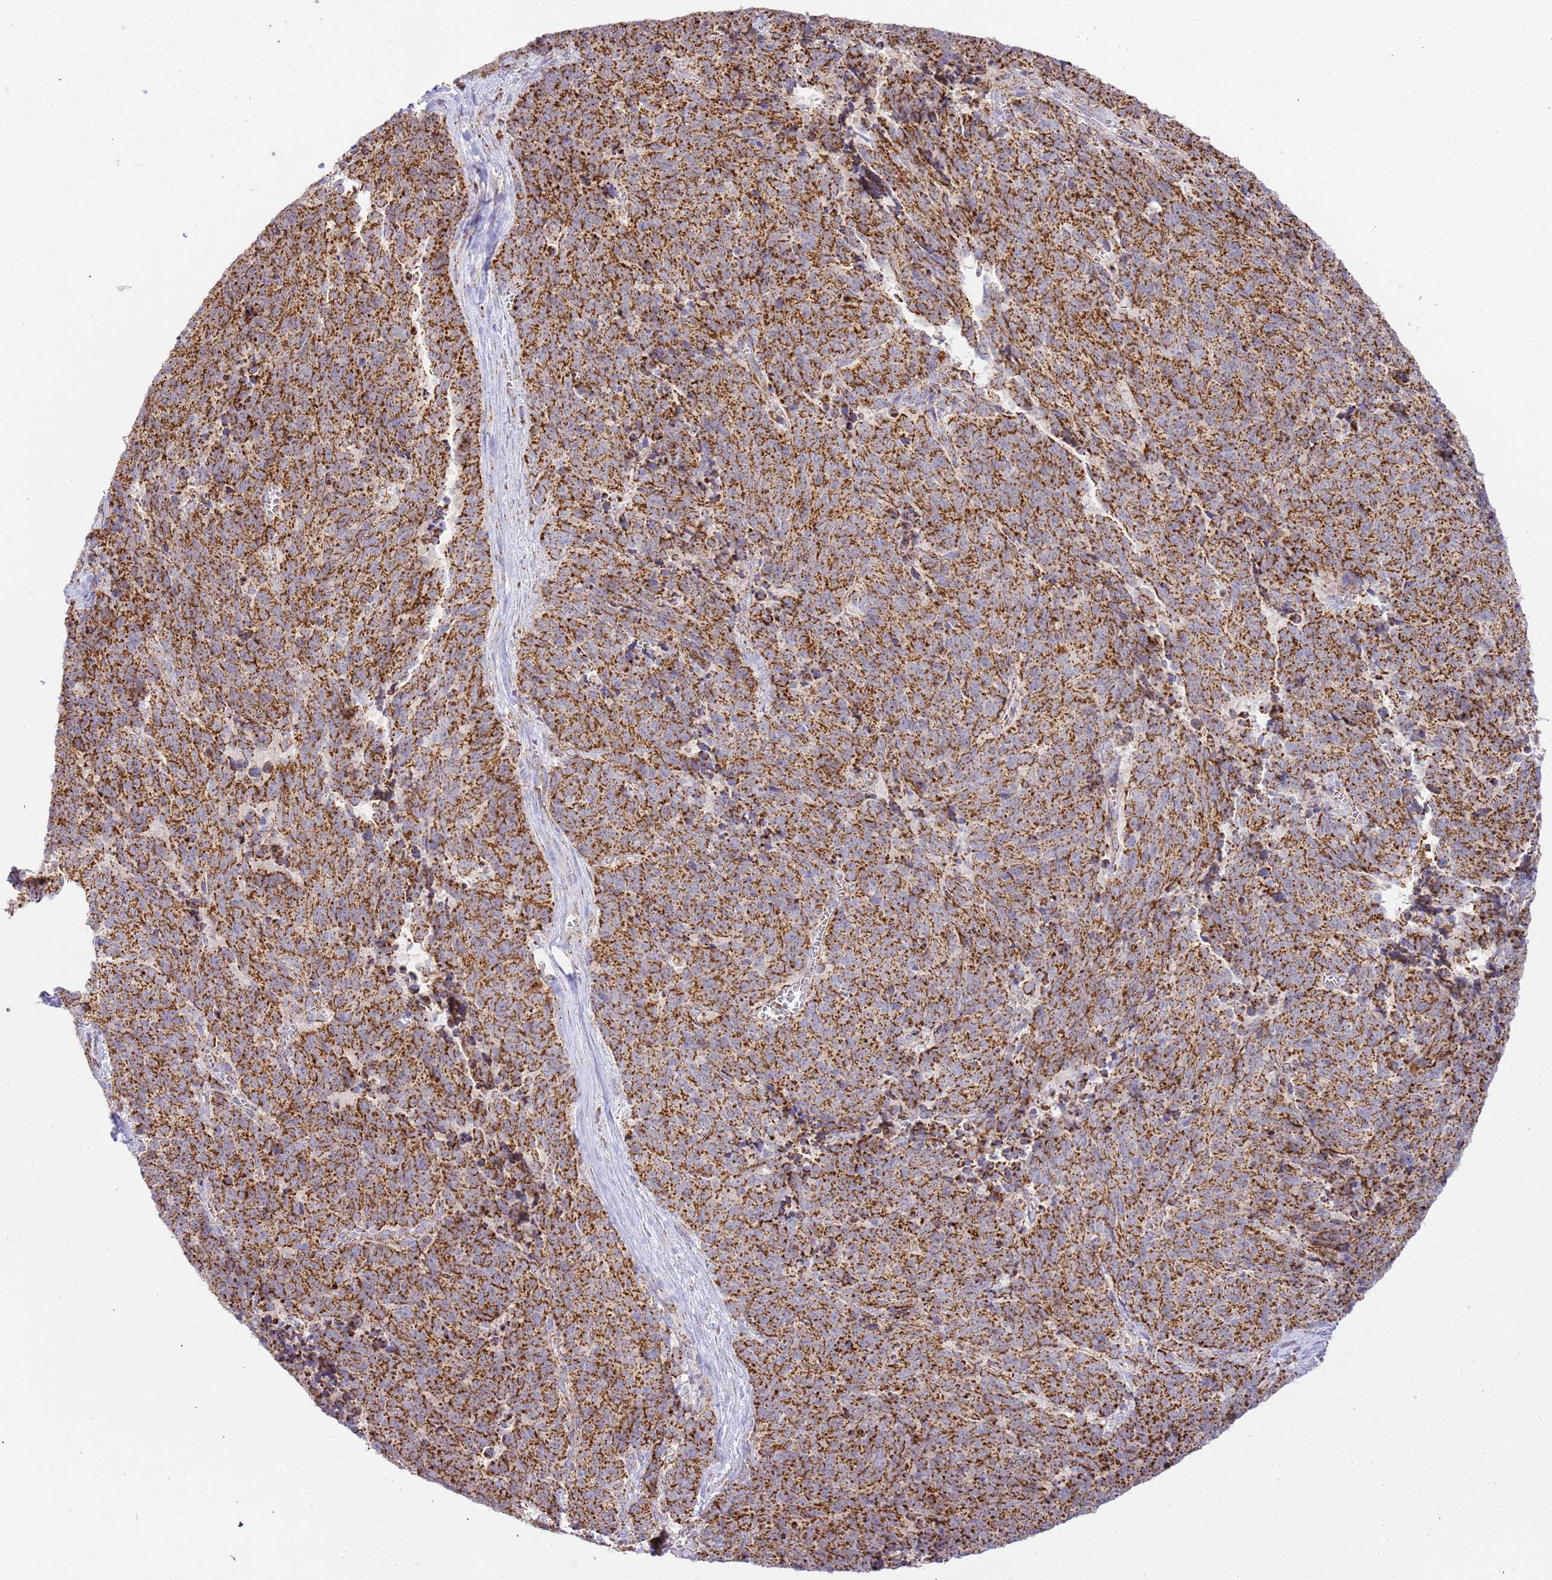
{"staining": {"intensity": "strong", "quantity": ">75%", "location": "cytoplasmic/membranous"}, "tissue": "cervical cancer", "cell_type": "Tumor cells", "image_type": "cancer", "snomed": [{"axis": "morphology", "description": "Squamous cell carcinoma, NOS"}, {"axis": "topography", "description": "Cervix"}], "caption": "The image reveals a brown stain indicating the presence of a protein in the cytoplasmic/membranous of tumor cells in squamous cell carcinoma (cervical).", "gene": "ZBTB39", "patient": {"sex": "female", "age": 29}}